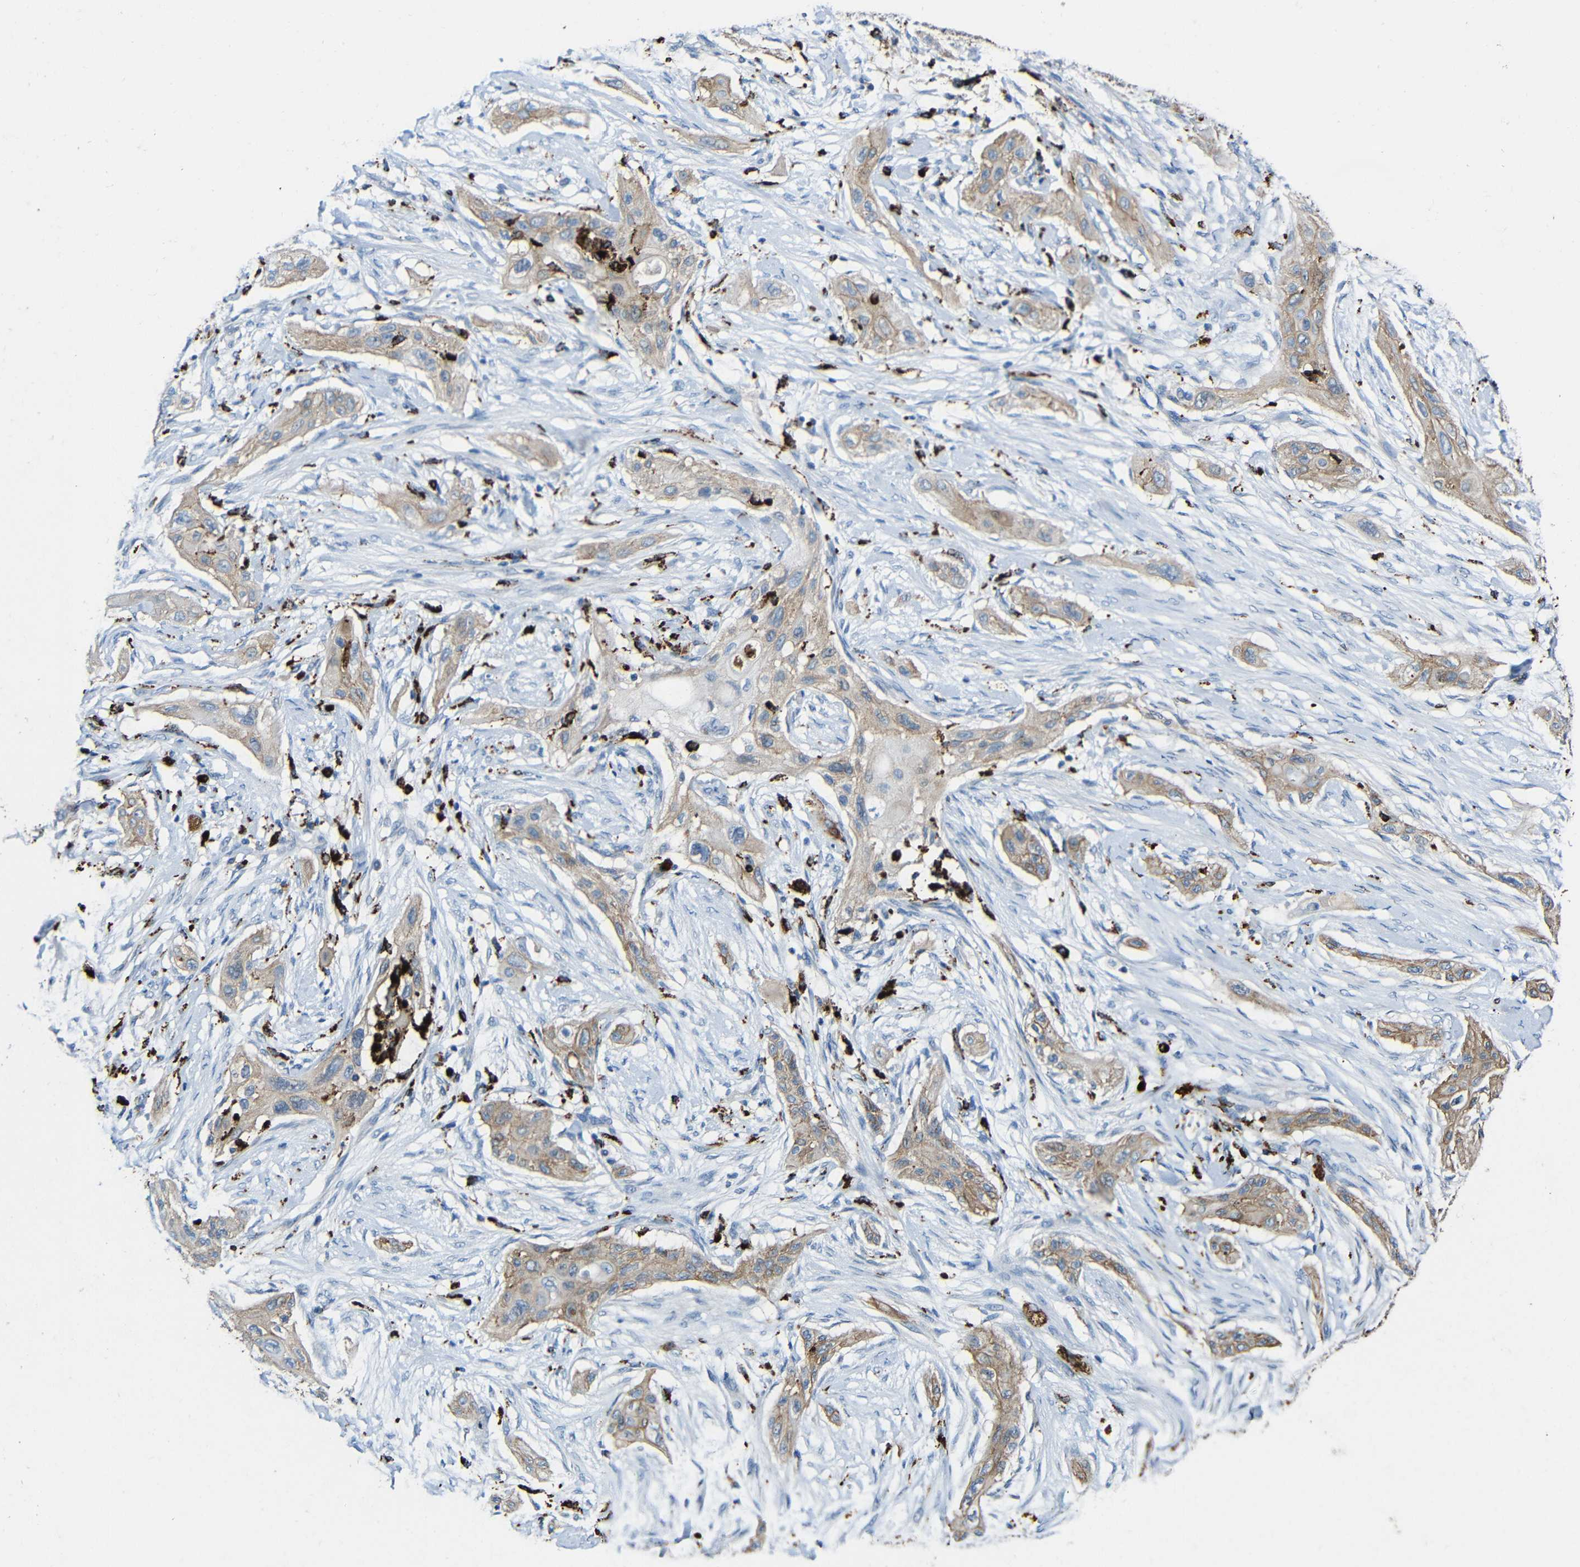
{"staining": {"intensity": "moderate", "quantity": ">75%", "location": "cytoplasmic/membranous"}, "tissue": "lung cancer", "cell_type": "Tumor cells", "image_type": "cancer", "snomed": [{"axis": "morphology", "description": "Squamous cell carcinoma, NOS"}, {"axis": "topography", "description": "Lung"}], "caption": "Moderate cytoplasmic/membranous staining for a protein is present in about >75% of tumor cells of lung cancer (squamous cell carcinoma) using immunohistochemistry (IHC).", "gene": "HLA-DMA", "patient": {"sex": "female", "age": 47}}